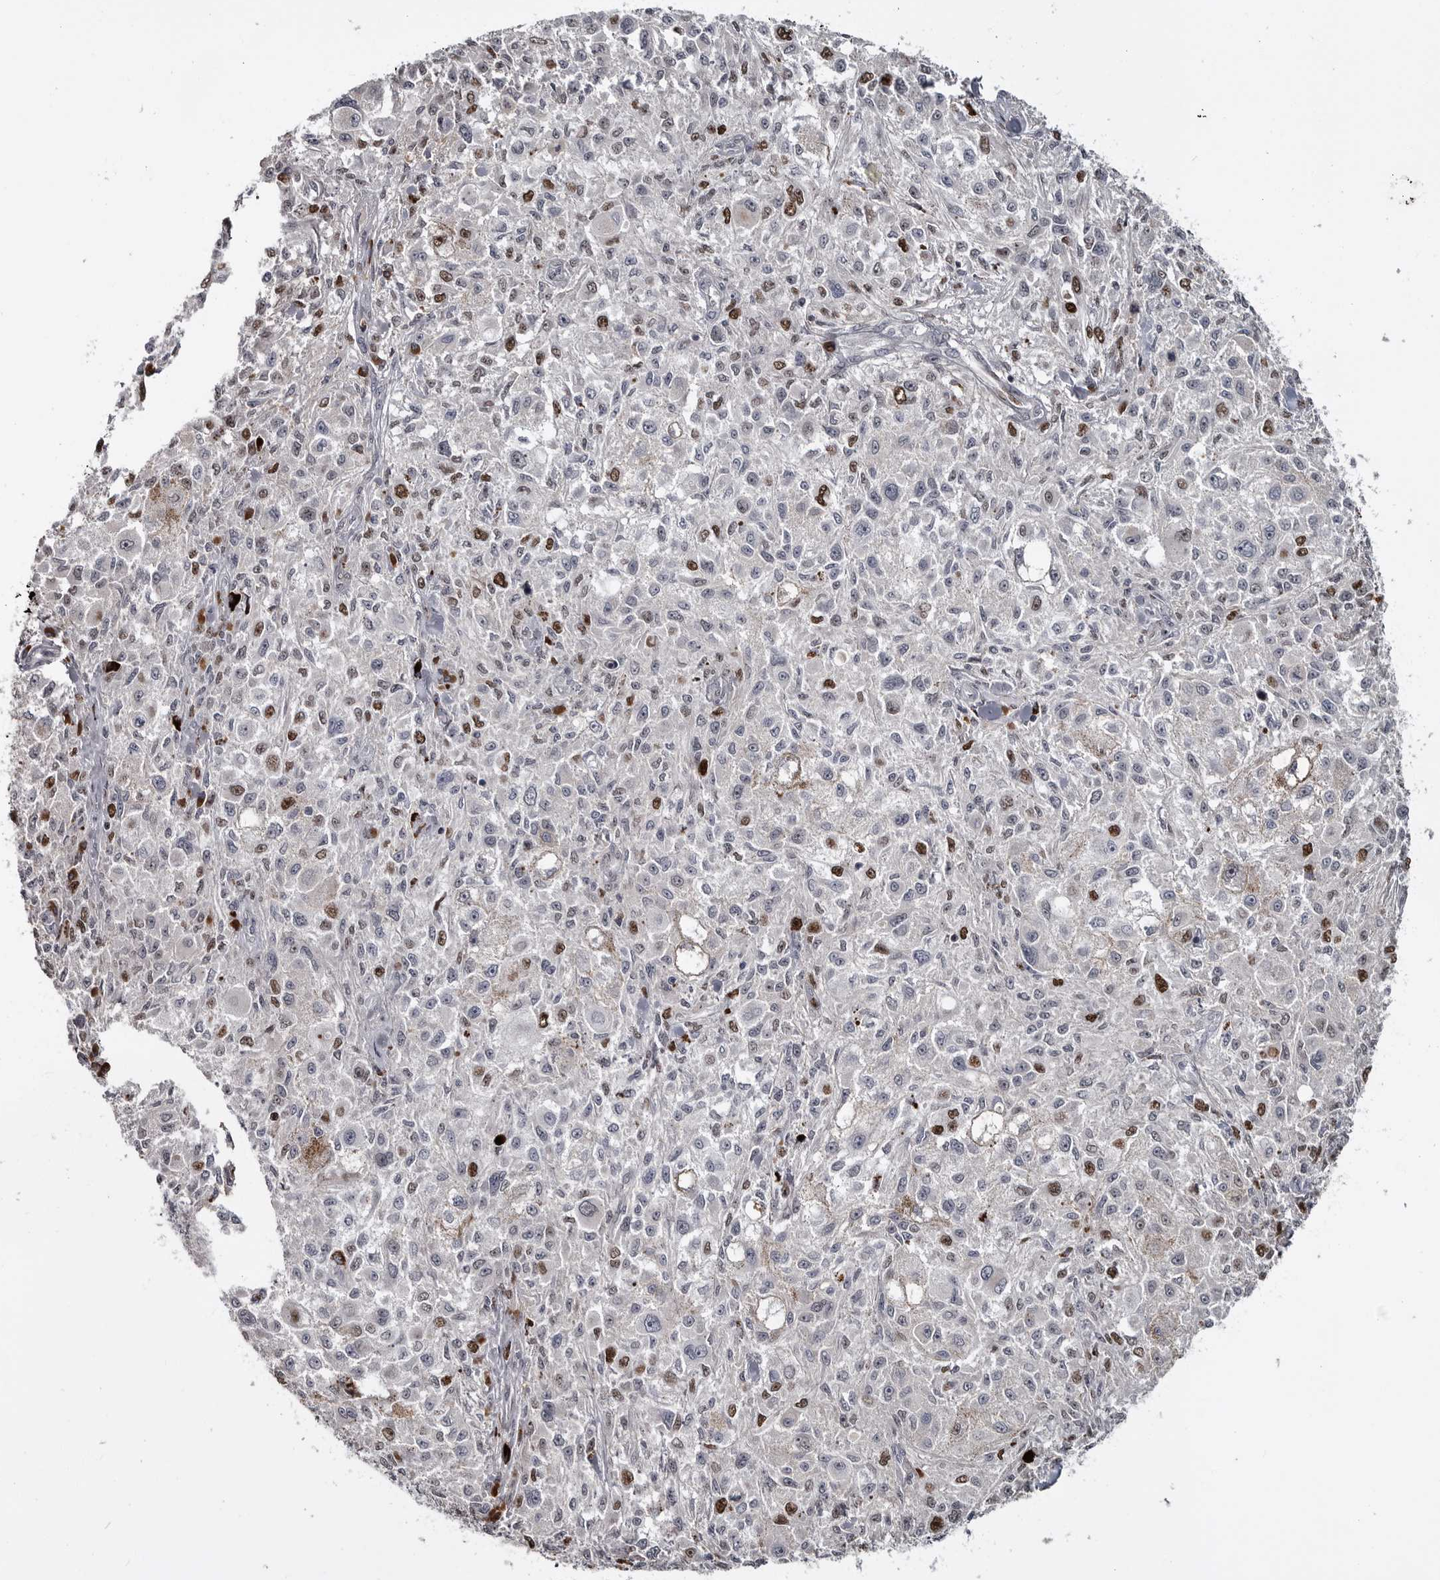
{"staining": {"intensity": "moderate", "quantity": "<25%", "location": "nuclear"}, "tissue": "melanoma", "cell_type": "Tumor cells", "image_type": "cancer", "snomed": [{"axis": "morphology", "description": "Necrosis, NOS"}, {"axis": "morphology", "description": "Malignant melanoma, NOS"}, {"axis": "topography", "description": "Skin"}], "caption": "The immunohistochemical stain labels moderate nuclear expression in tumor cells of melanoma tissue. (DAB = brown stain, brightfield microscopy at high magnification).", "gene": "ZNF277", "patient": {"sex": "female", "age": 87}}